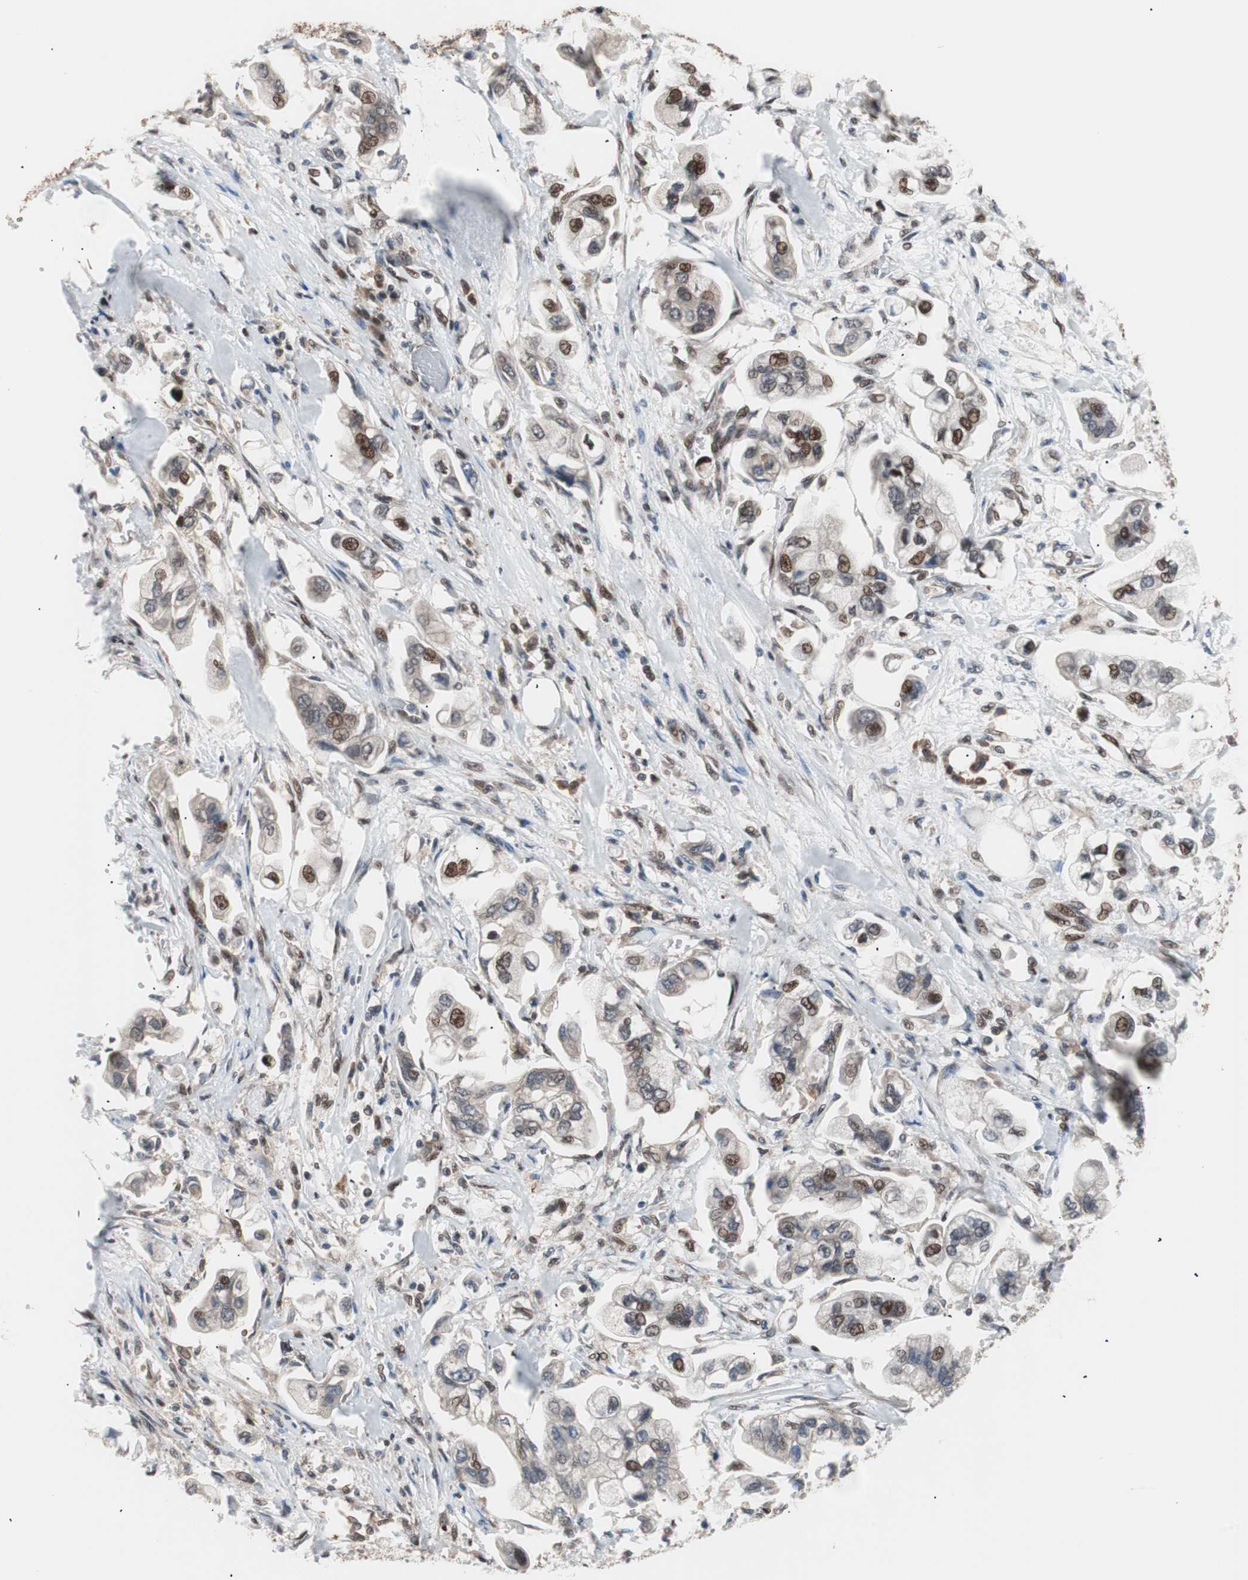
{"staining": {"intensity": "moderate", "quantity": "25%-75%", "location": "cytoplasmic/membranous,nuclear"}, "tissue": "stomach cancer", "cell_type": "Tumor cells", "image_type": "cancer", "snomed": [{"axis": "morphology", "description": "Adenocarcinoma, NOS"}, {"axis": "topography", "description": "Stomach"}], "caption": "Approximately 25%-75% of tumor cells in human stomach adenocarcinoma display moderate cytoplasmic/membranous and nuclear protein staining as visualized by brown immunohistochemical staining.", "gene": "POLH", "patient": {"sex": "male", "age": 62}}